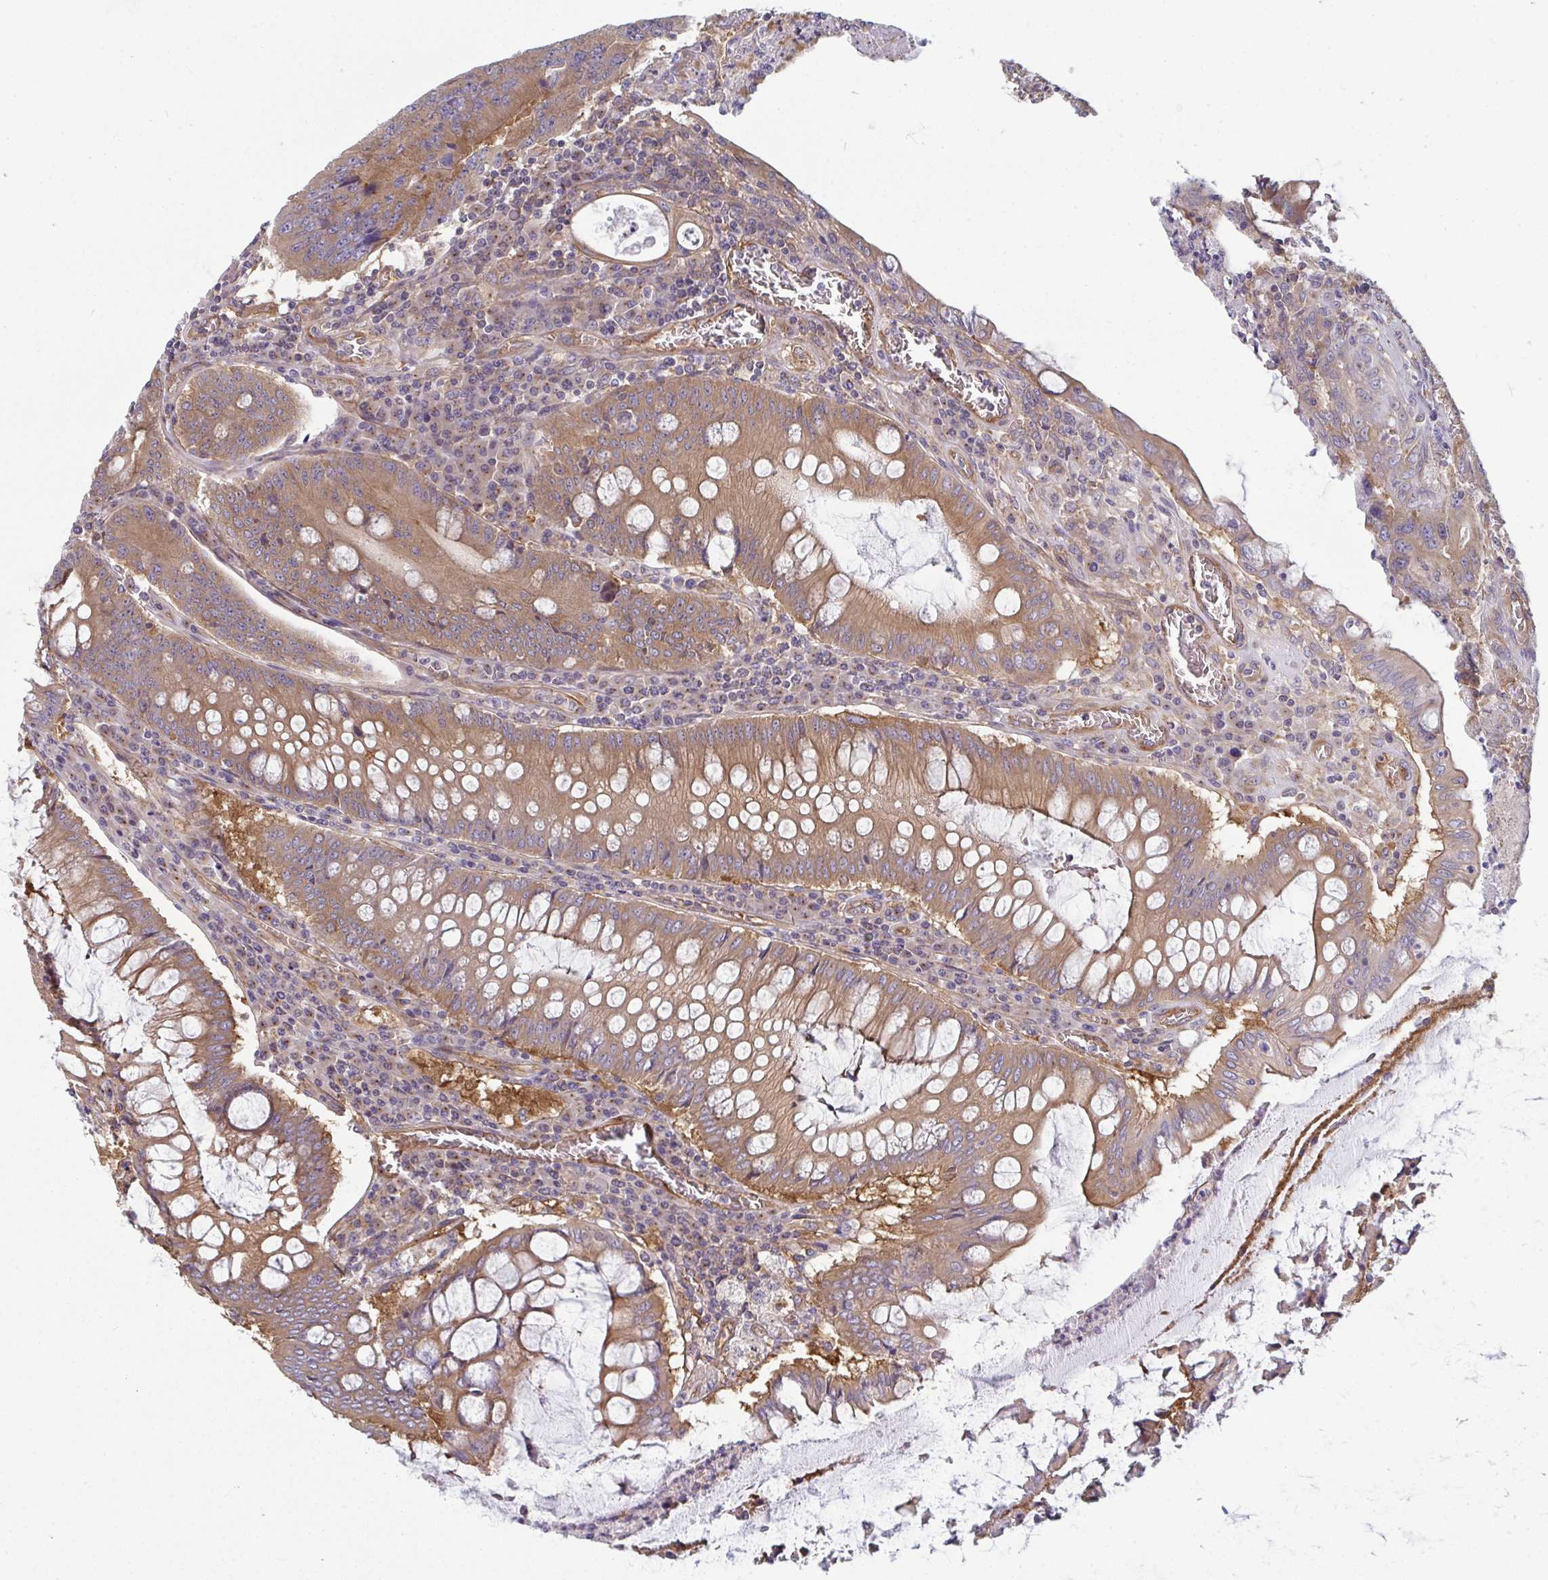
{"staining": {"intensity": "moderate", "quantity": ">75%", "location": "cytoplasmic/membranous"}, "tissue": "colorectal cancer", "cell_type": "Tumor cells", "image_type": "cancer", "snomed": [{"axis": "morphology", "description": "Adenocarcinoma, NOS"}, {"axis": "topography", "description": "Colon"}], "caption": "Immunohistochemical staining of colorectal adenocarcinoma exhibits moderate cytoplasmic/membranous protein positivity in about >75% of tumor cells.", "gene": "DYNC1I2", "patient": {"sex": "male", "age": 53}}